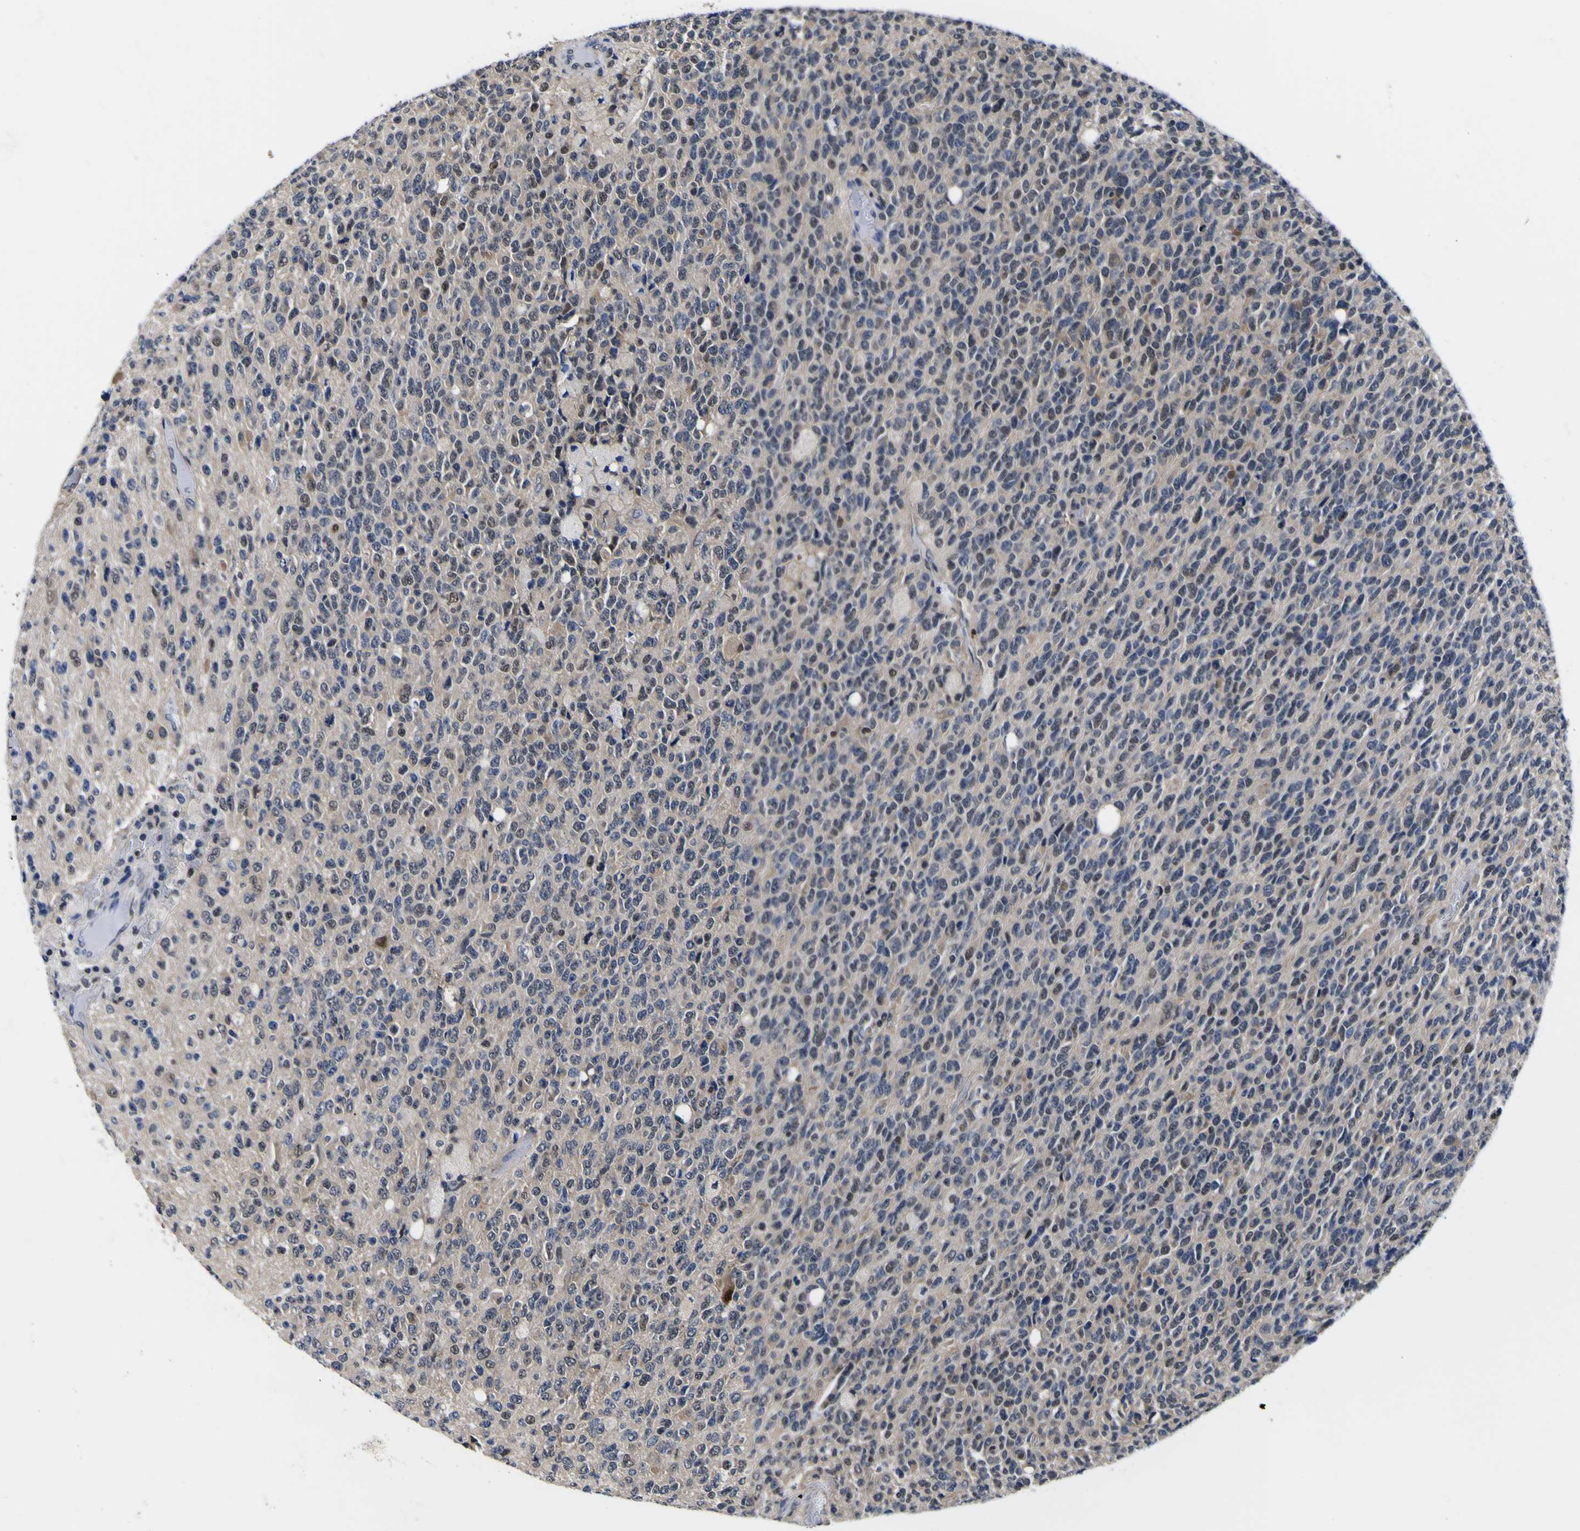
{"staining": {"intensity": "weak", "quantity": "25%-75%", "location": "cytoplasmic/membranous,nuclear"}, "tissue": "glioma", "cell_type": "Tumor cells", "image_type": "cancer", "snomed": [{"axis": "morphology", "description": "Glioma, malignant, High grade"}, {"axis": "topography", "description": "pancreas cauda"}], "caption": "IHC photomicrograph of neoplastic tissue: human high-grade glioma (malignant) stained using immunohistochemistry reveals low levels of weak protein expression localized specifically in the cytoplasmic/membranous and nuclear of tumor cells, appearing as a cytoplasmic/membranous and nuclear brown color.", "gene": "FAM110B", "patient": {"sex": "male", "age": 60}}